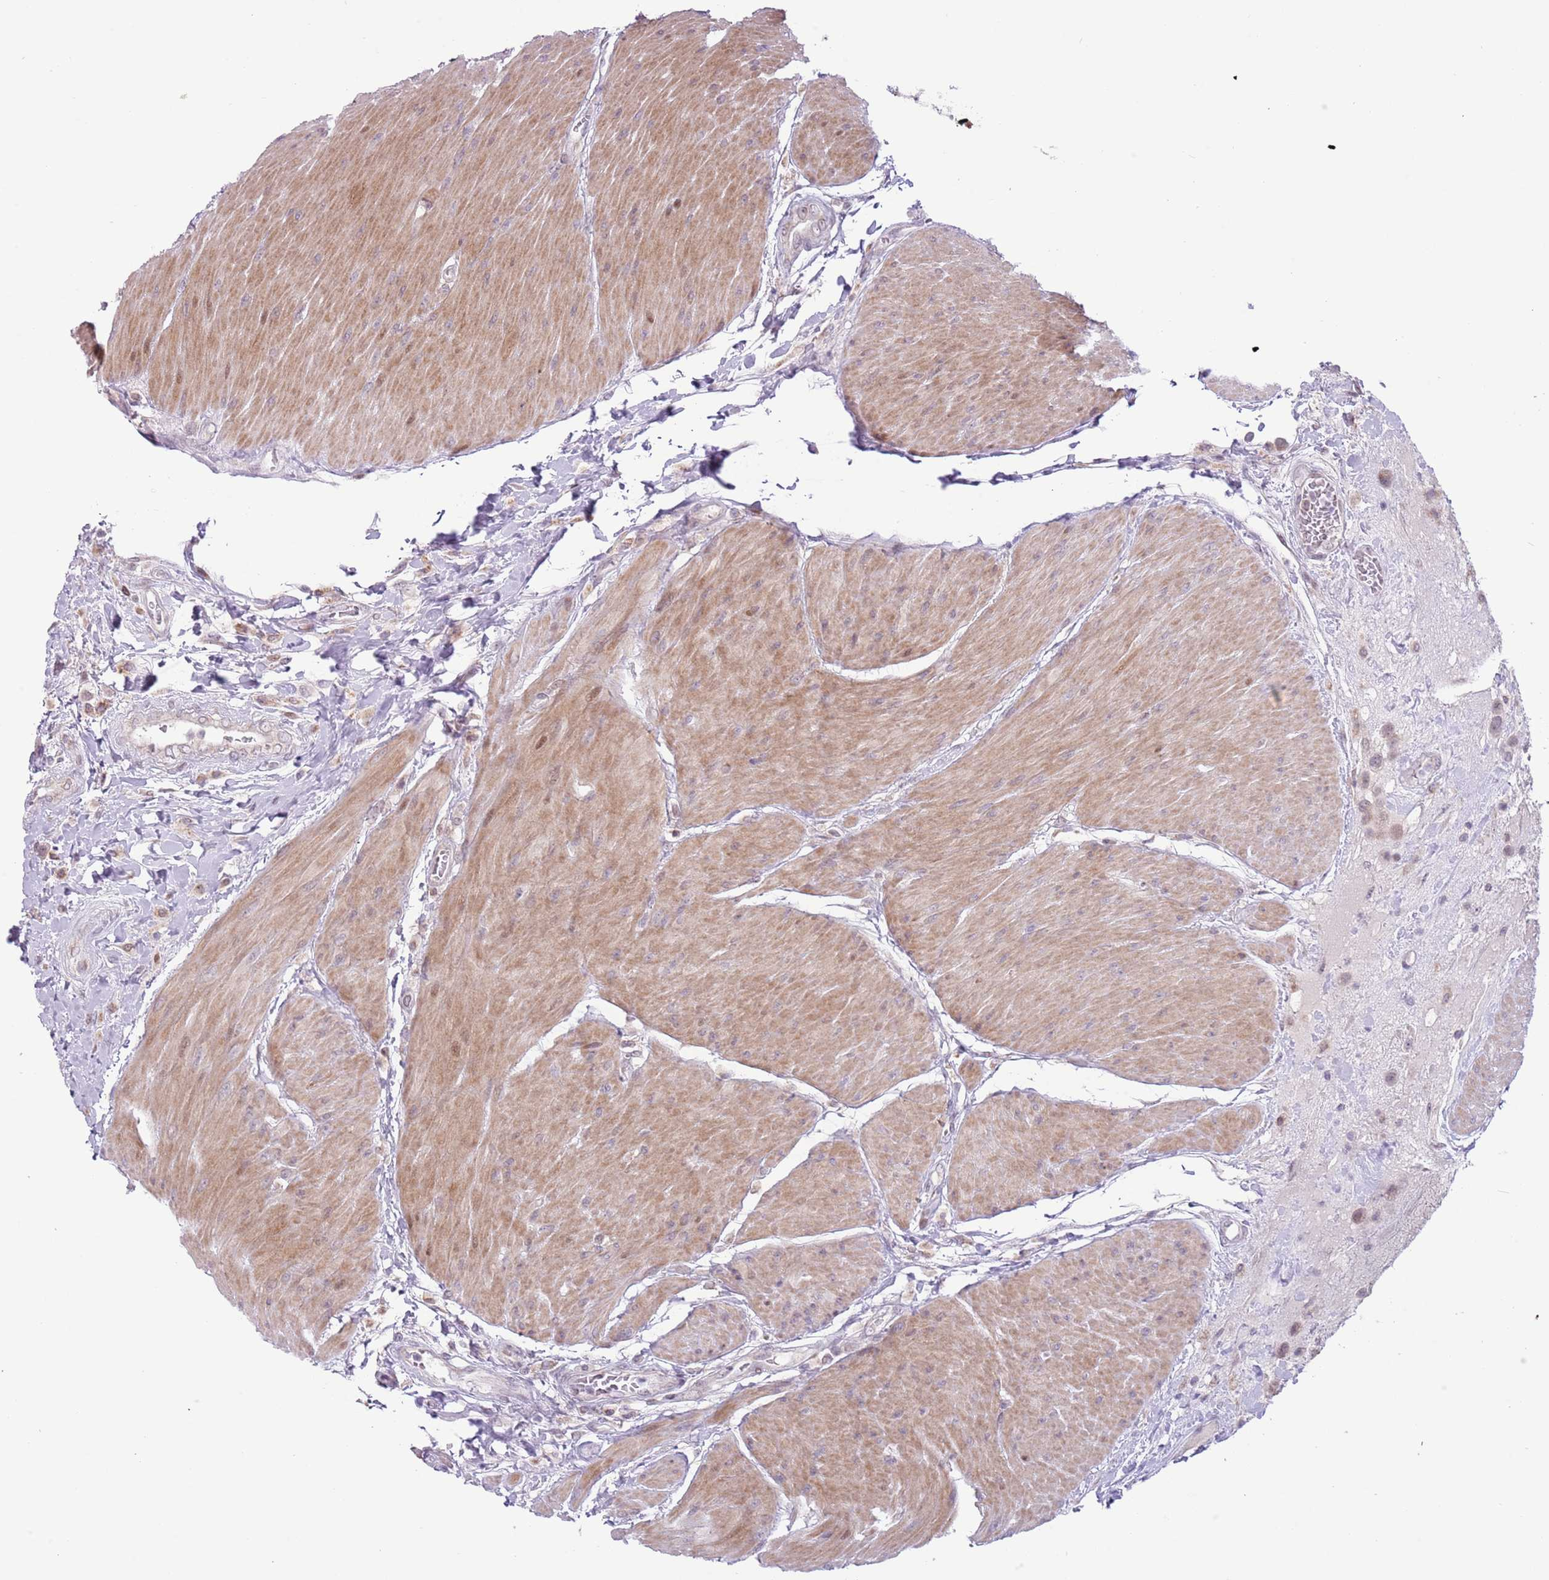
{"staining": {"intensity": "weak", "quantity": "25%-75%", "location": "cytoplasmic/membranous"}, "tissue": "urothelial cancer", "cell_type": "Tumor cells", "image_type": "cancer", "snomed": [{"axis": "morphology", "description": "Urothelial carcinoma, High grade"}, {"axis": "topography", "description": "Urinary bladder"}], "caption": "A high-resolution micrograph shows immunohistochemistry (IHC) staining of urothelial carcinoma (high-grade), which exhibits weak cytoplasmic/membranous expression in approximately 25%-75% of tumor cells.", "gene": "MLLT11", "patient": {"sex": "male", "age": 50}}